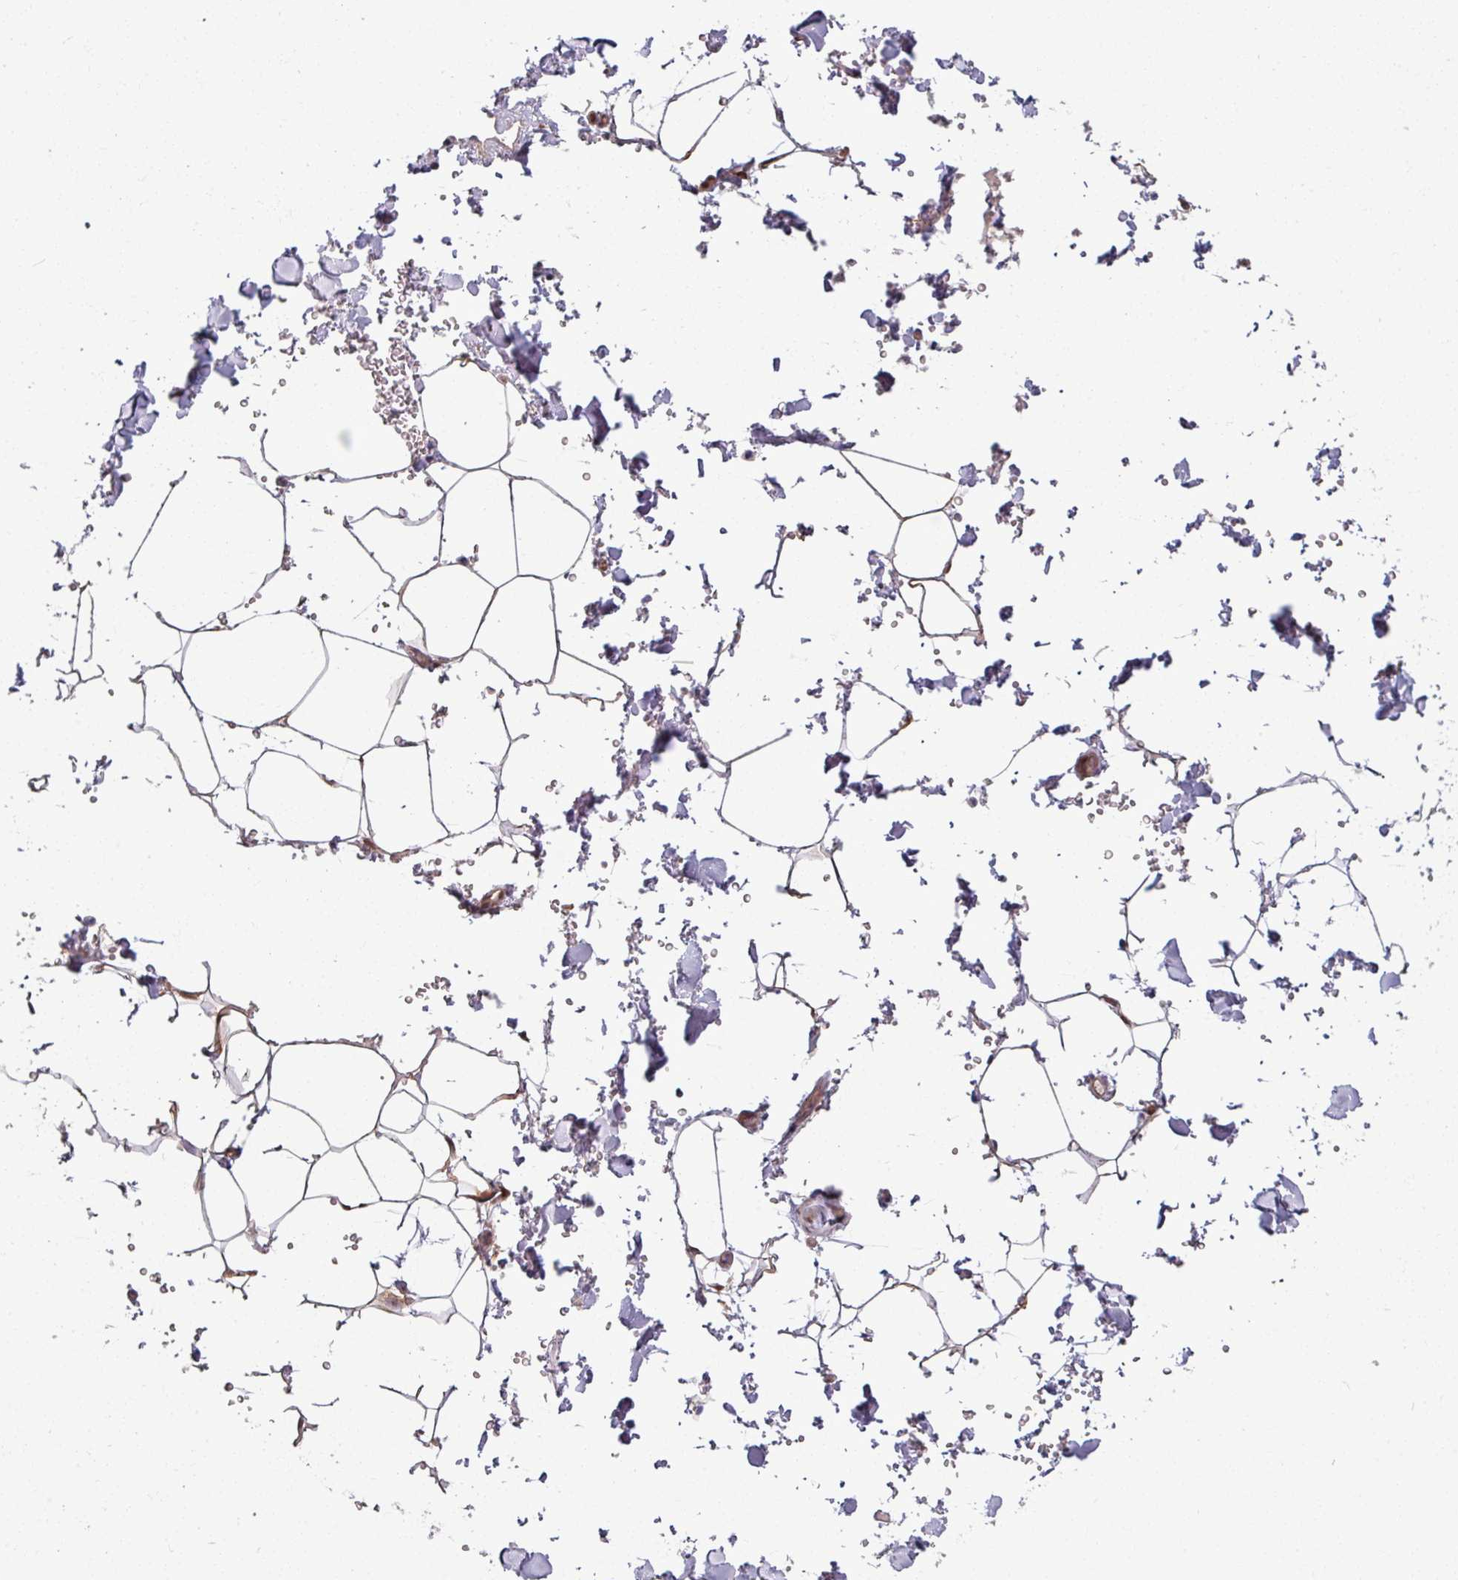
{"staining": {"intensity": "negative", "quantity": "none", "location": "none"}, "tissue": "adipose tissue", "cell_type": "Adipocytes", "image_type": "normal", "snomed": [{"axis": "morphology", "description": "Normal tissue, NOS"}, {"axis": "topography", "description": "Rectum"}, {"axis": "topography", "description": "Peripheral nerve tissue"}], "caption": "Immunohistochemical staining of unremarkable adipose tissue exhibits no significant positivity in adipocytes. (DAB (3,3'-diaminobenzidine) IHC with hematoxylin counter stain).", "gene": "KCTD11", "patient": {"sex": "female", "age": 69}}